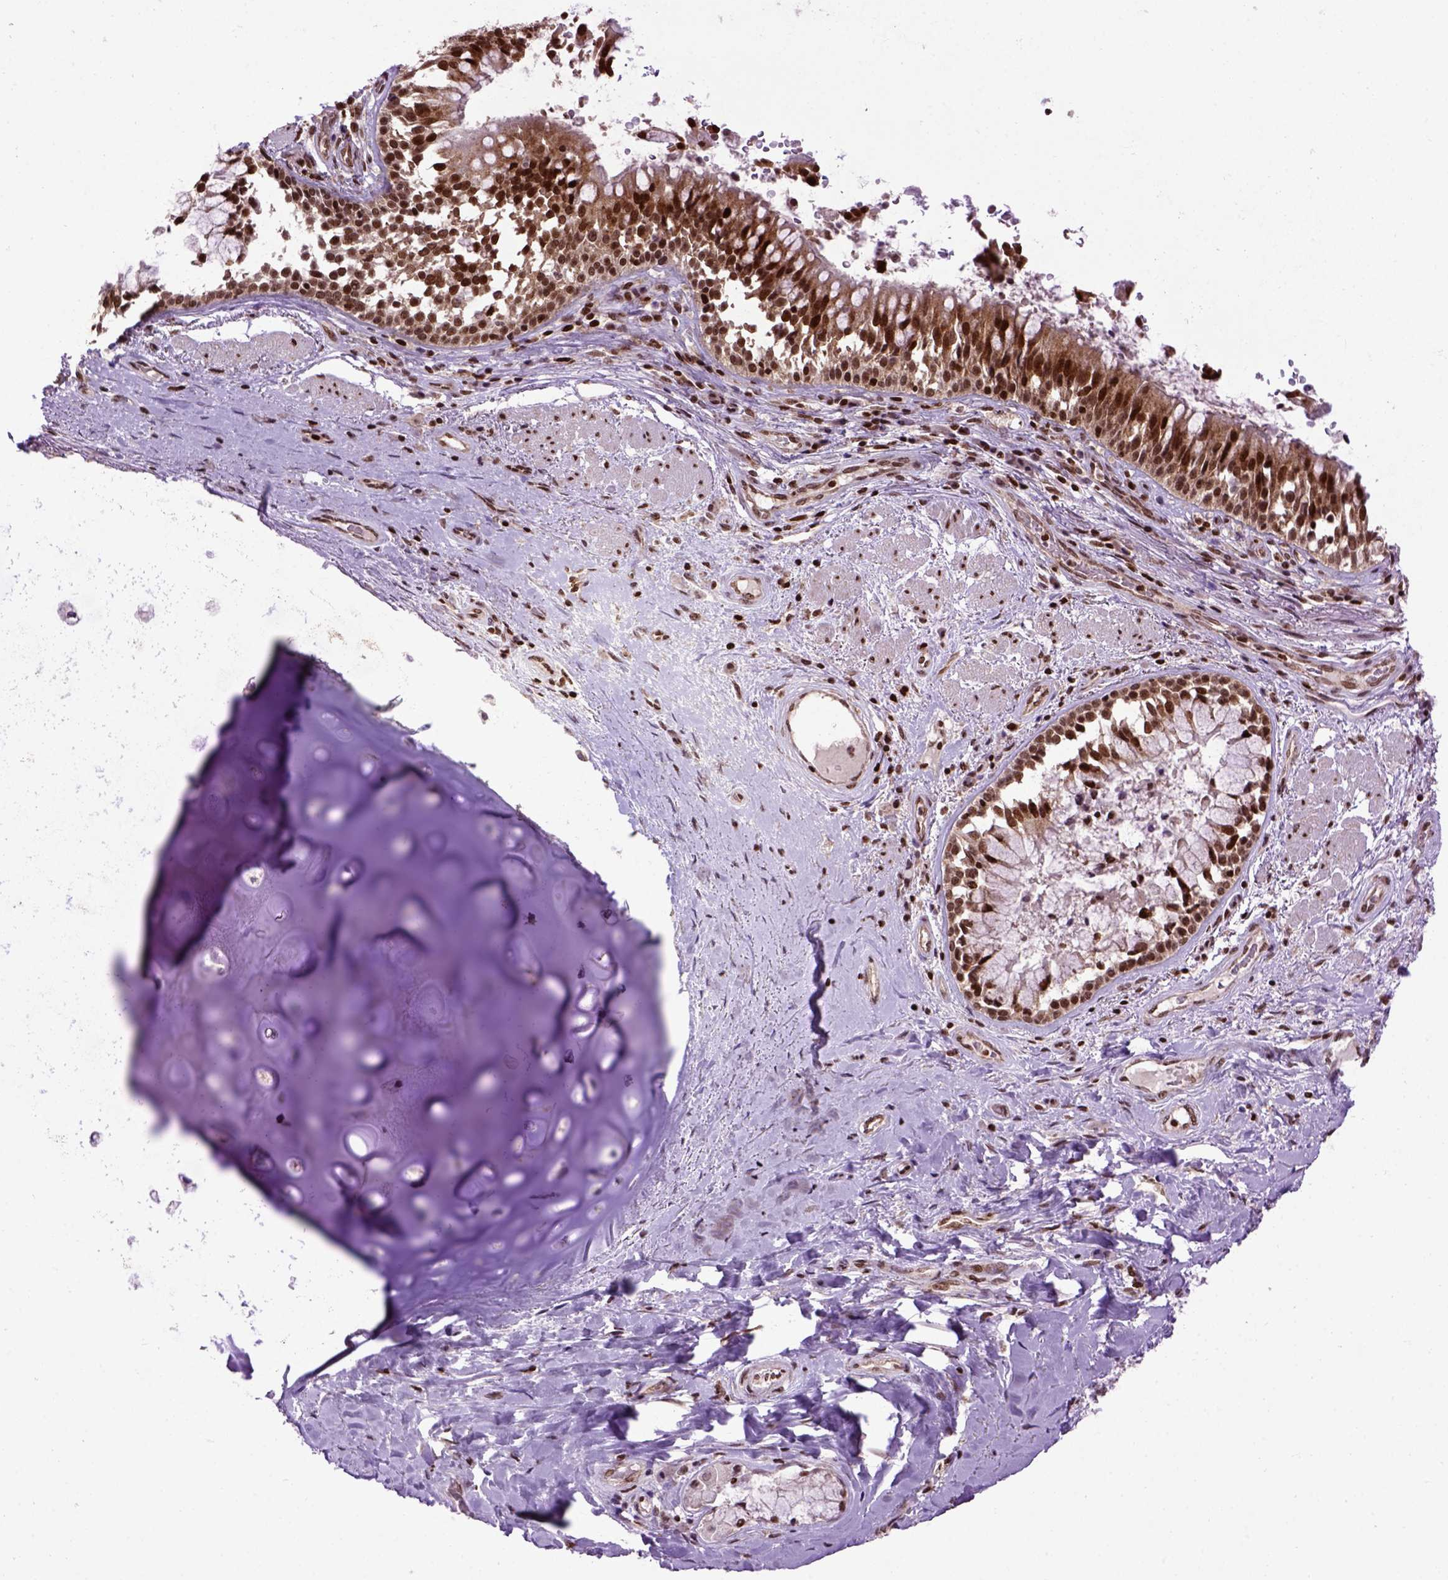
{"staining": {"intensity": "negative", "quantity": "none", "location": "none"}, "tissue": "soft tissue", "cell_type": "Chondrocytes", "image_type": "normal", "snomed": [{"axis": "morphology", "description": "Normal tissue, NOS"}, {"axis": "topography", "description": "Cartilage tissue"}, {"axis": "topography", "description": "Bronchus"}], "caption": "Chondrocytes are negative for brown protein staining in benign soft tissue. (DAB immunohistochemistry, high magnification).", "gene": "CELF1", "patient": {"sex": "male", "age": 64}}